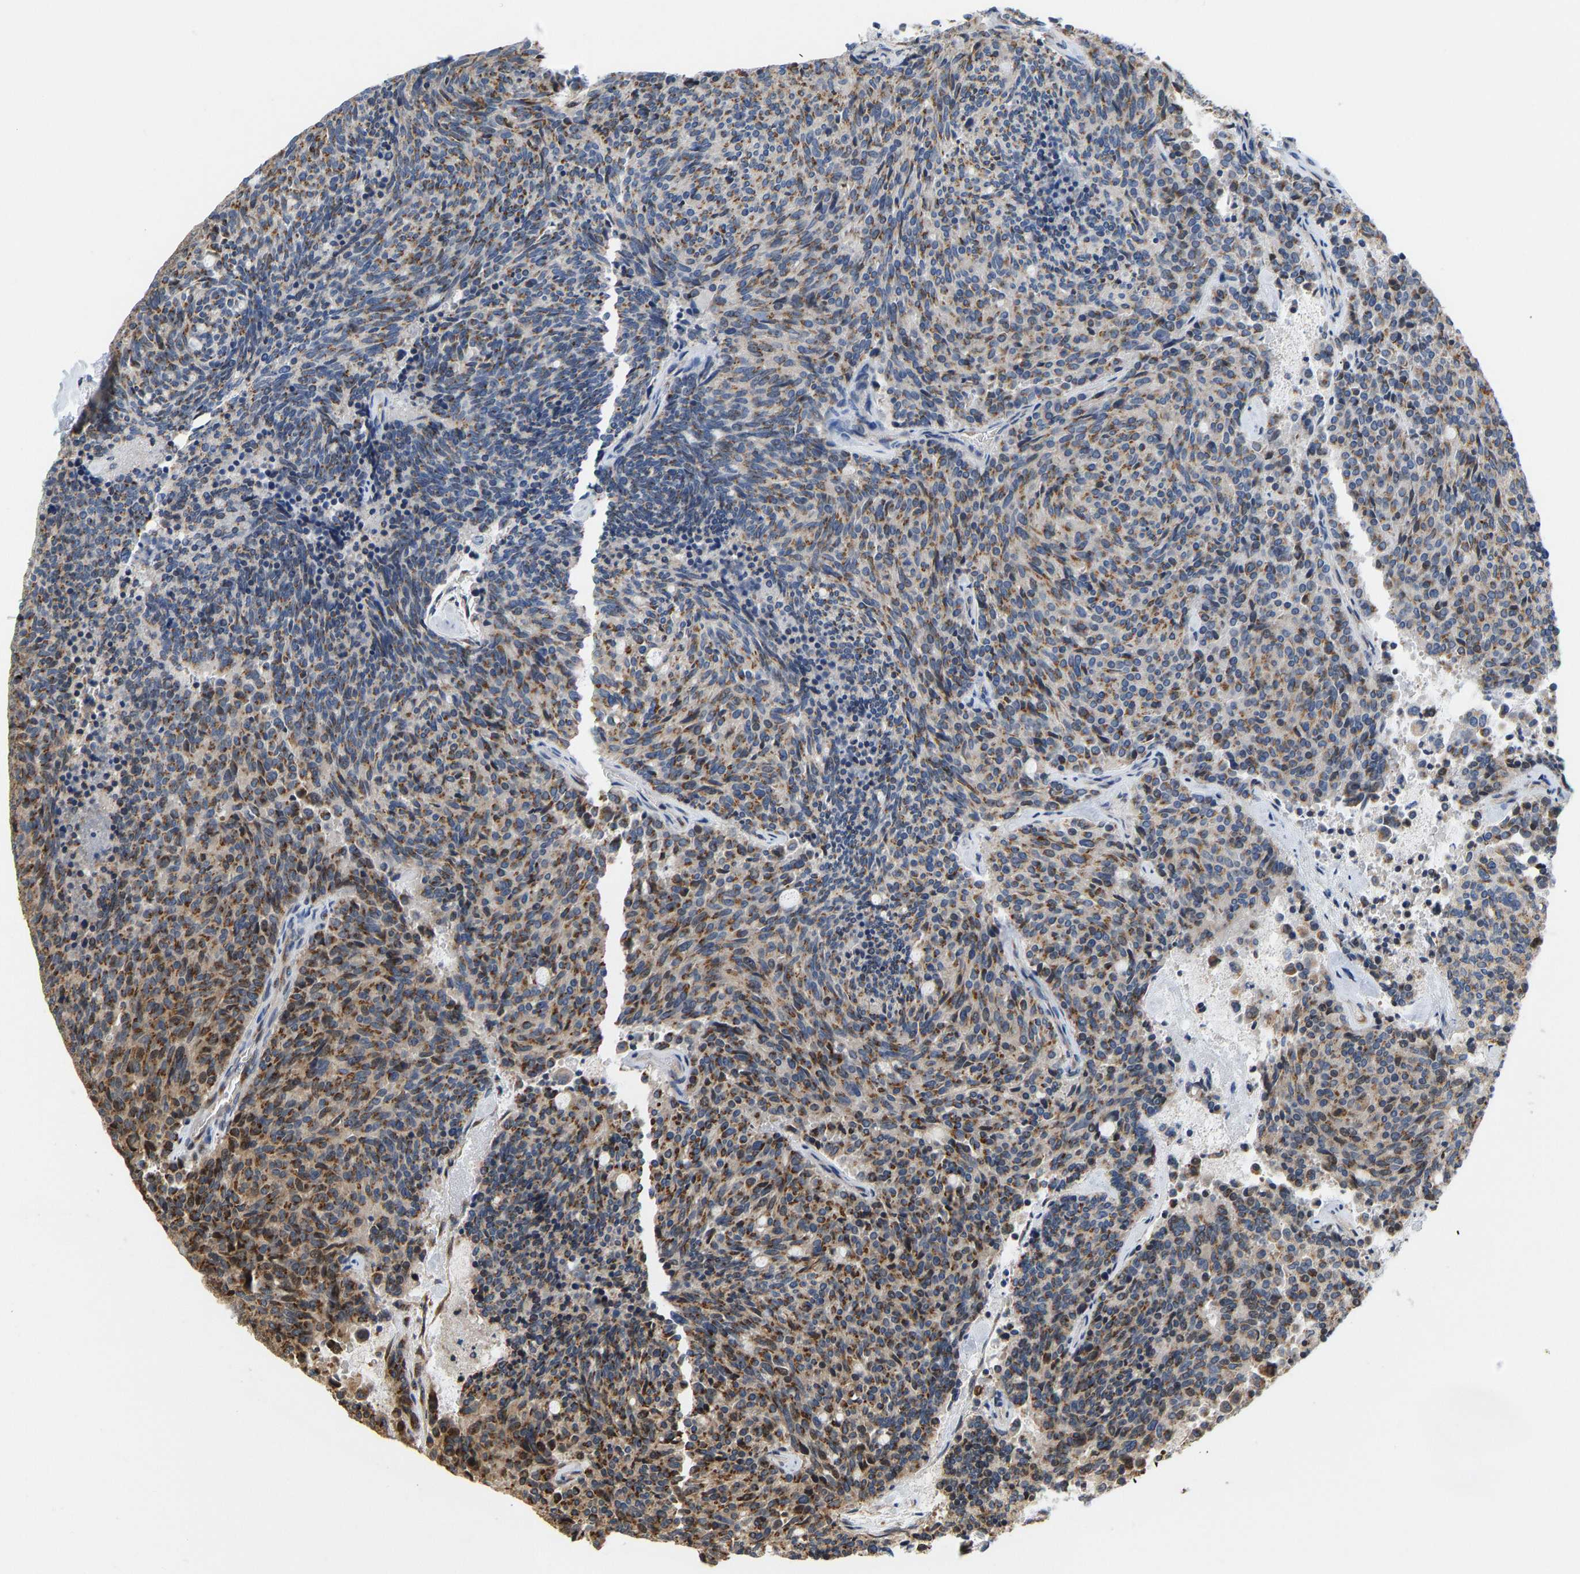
{"staining": {"intensity": "moderate", "quantity": ">75%", "location": "cytoplasmic/membranous"}, "tissue": "carcinoid", "cell_type": "Tumor cells", "image_type": "cancer", "snomed": [{"axis": "morphology", "description": "Carcinoid, malignant, NOS"}, {"axis": "topography", "description": "Pancreas"}], "caption": "Brown immunohistochemical staining in carcinoid displays moderate cytoplasmic/membranous staining in about >75% of tumor cells.", "gene": "YIPF4", "patient": {"sex": "female", "age": 54}}